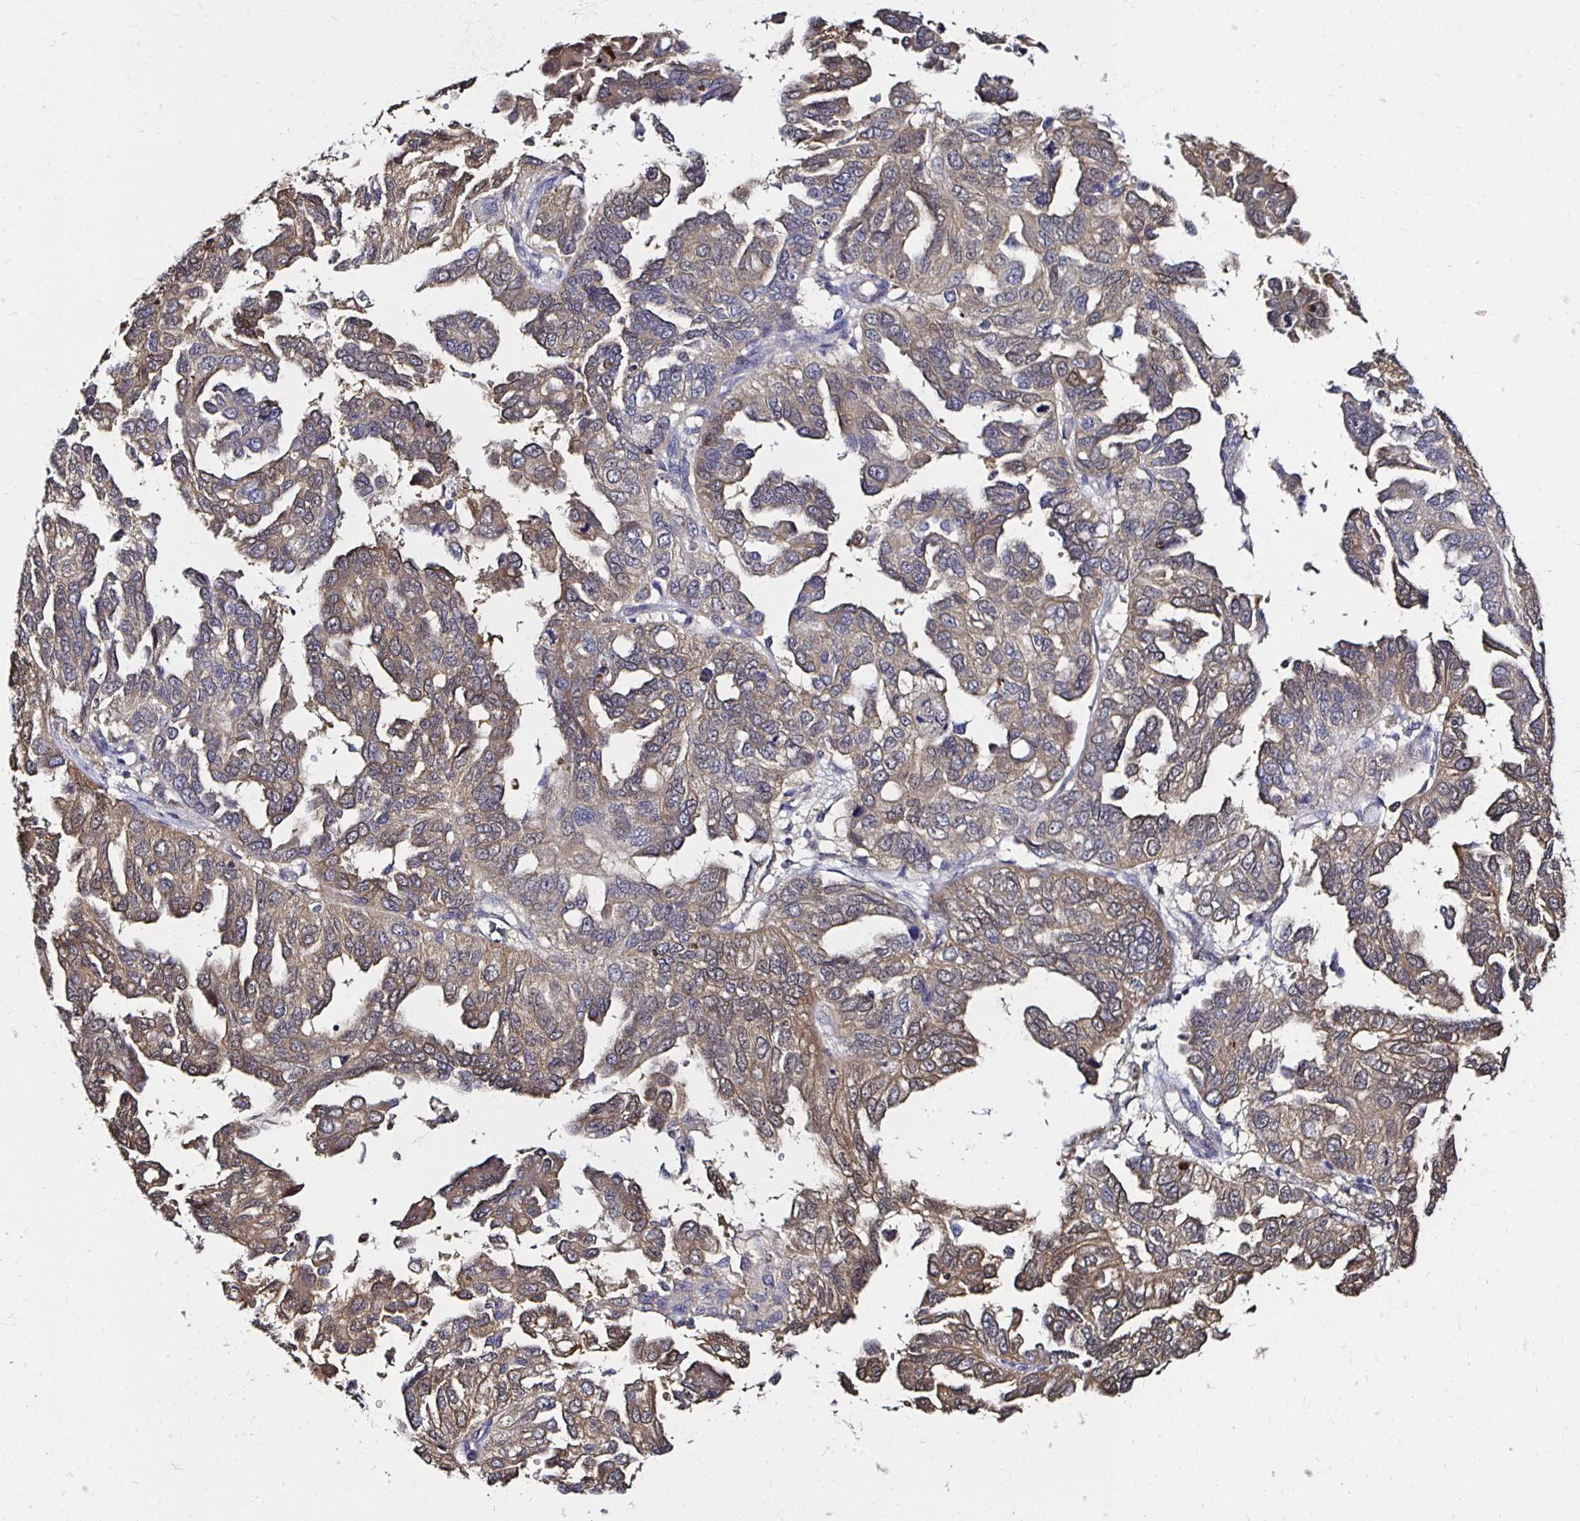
{"staining": {"intensity": "weak", "quantity": ">75%", "location": "cytoplasmic/membranous"}, "tissue": "ovarian cancer", "cell_type": "Tumor cells", "image_type": "cancer", "snomed": [{"axis": "morphology", "description": "Cystadenocarcinoma, serous, NOS"}, {"axis": "topography", "description": "Ovary"}], "caption": "Weak cytoplasmic/membranous protein staining is appreciated in approximately >75% of tumor cells in ovarian serous cystadenocarcinoma. (DAB (3,3'-diaminobenzidine) = brown stain, brightfield microscopy at high magnification).", "gene": "TXN", "patient": {"sex": "female", "age": 53}}